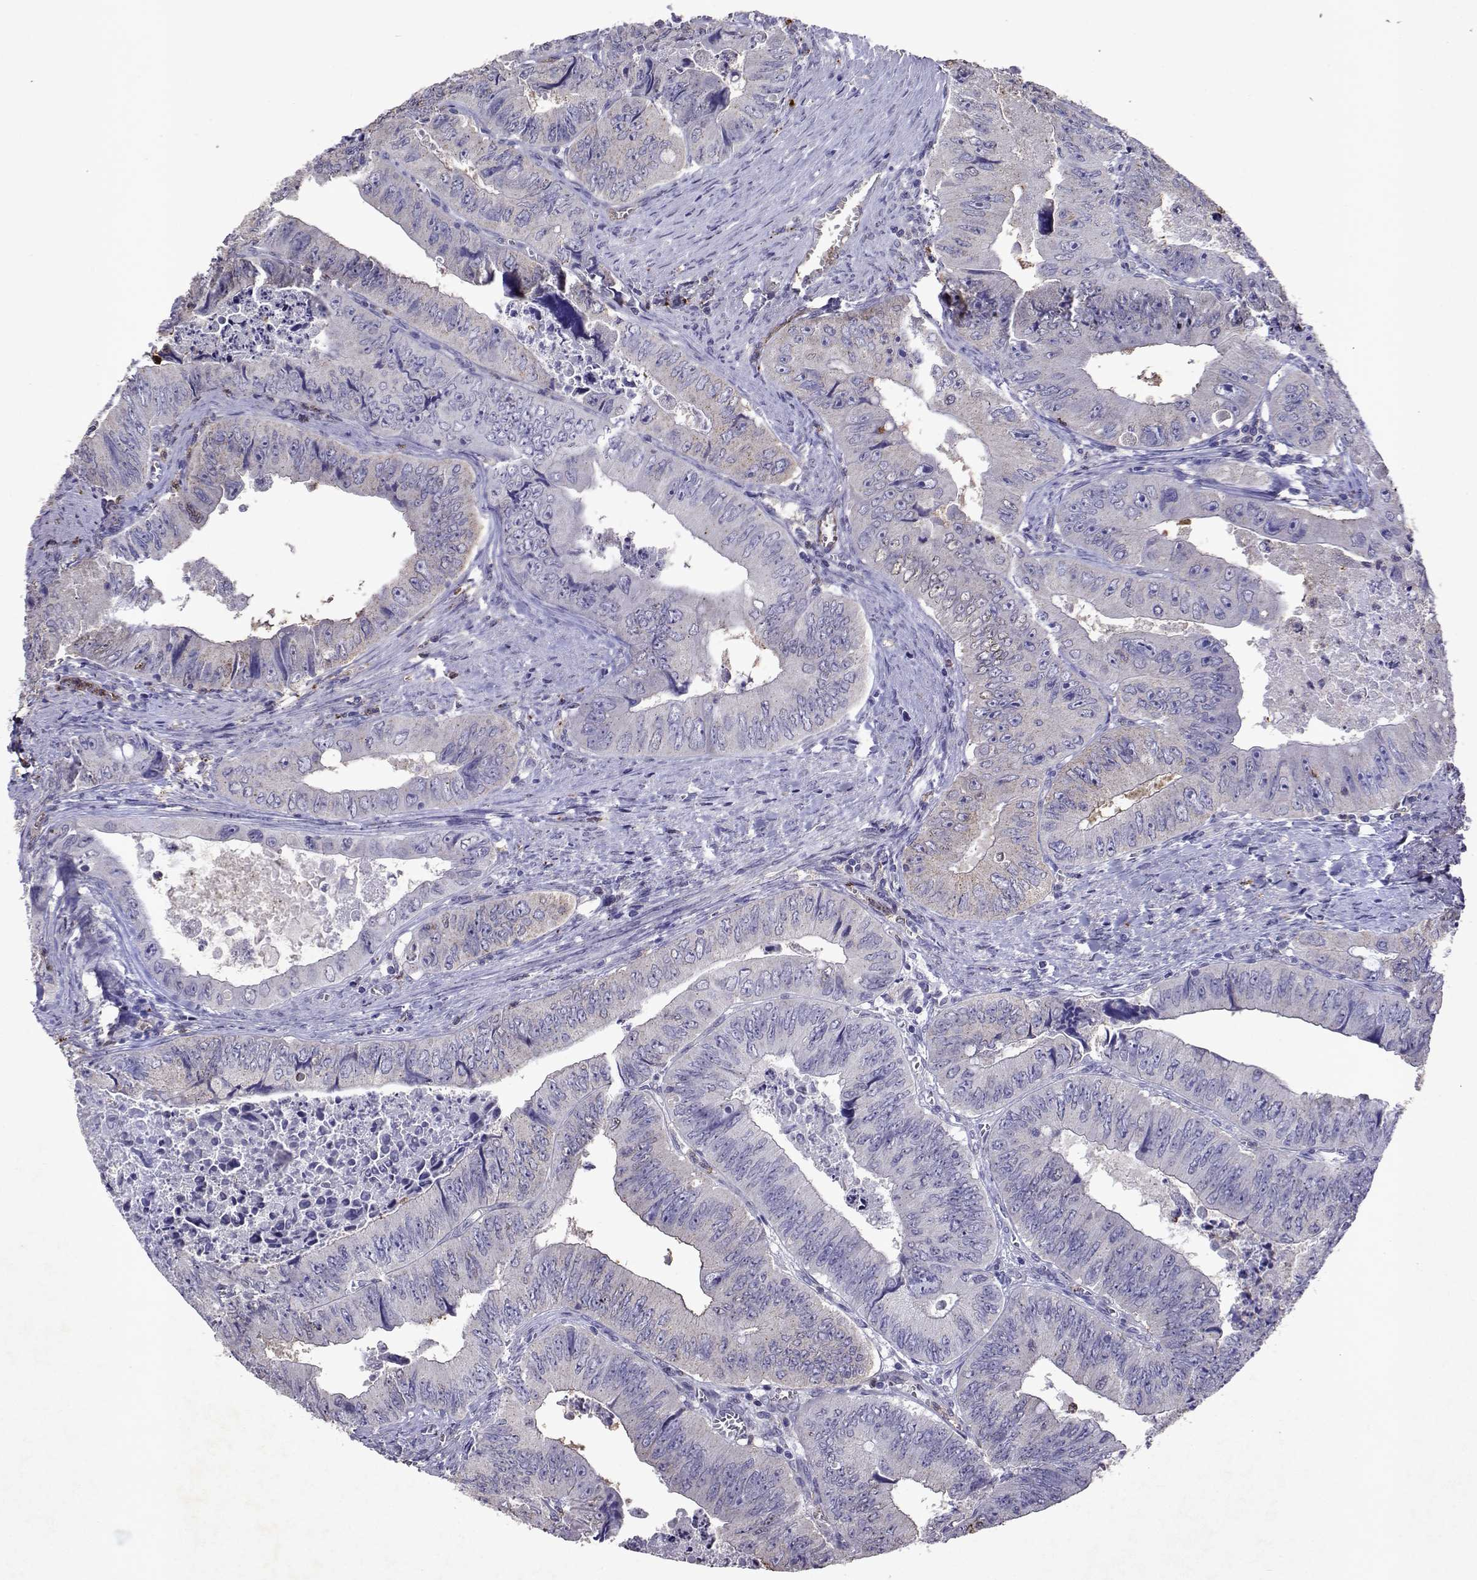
{"staining": {"intensity": "negative", "quantity": "none", "location": "none"}, "tissue": "colorectal cancer", "cell_type": "Tumor cells", "image_type": "cancer", "snomed": [{"axis": "morphology", "description": "Adenocarcinoma, NOS"}, {"axis": "topography", "description": "Colon"}], "caption": "DAB immunohistochemical staining of human colorectal adenocarcinoma exhibits no significant positivity in tumor cells.", "gene": "DUSP28", "patient": {"sex": "female", "age": 84}}